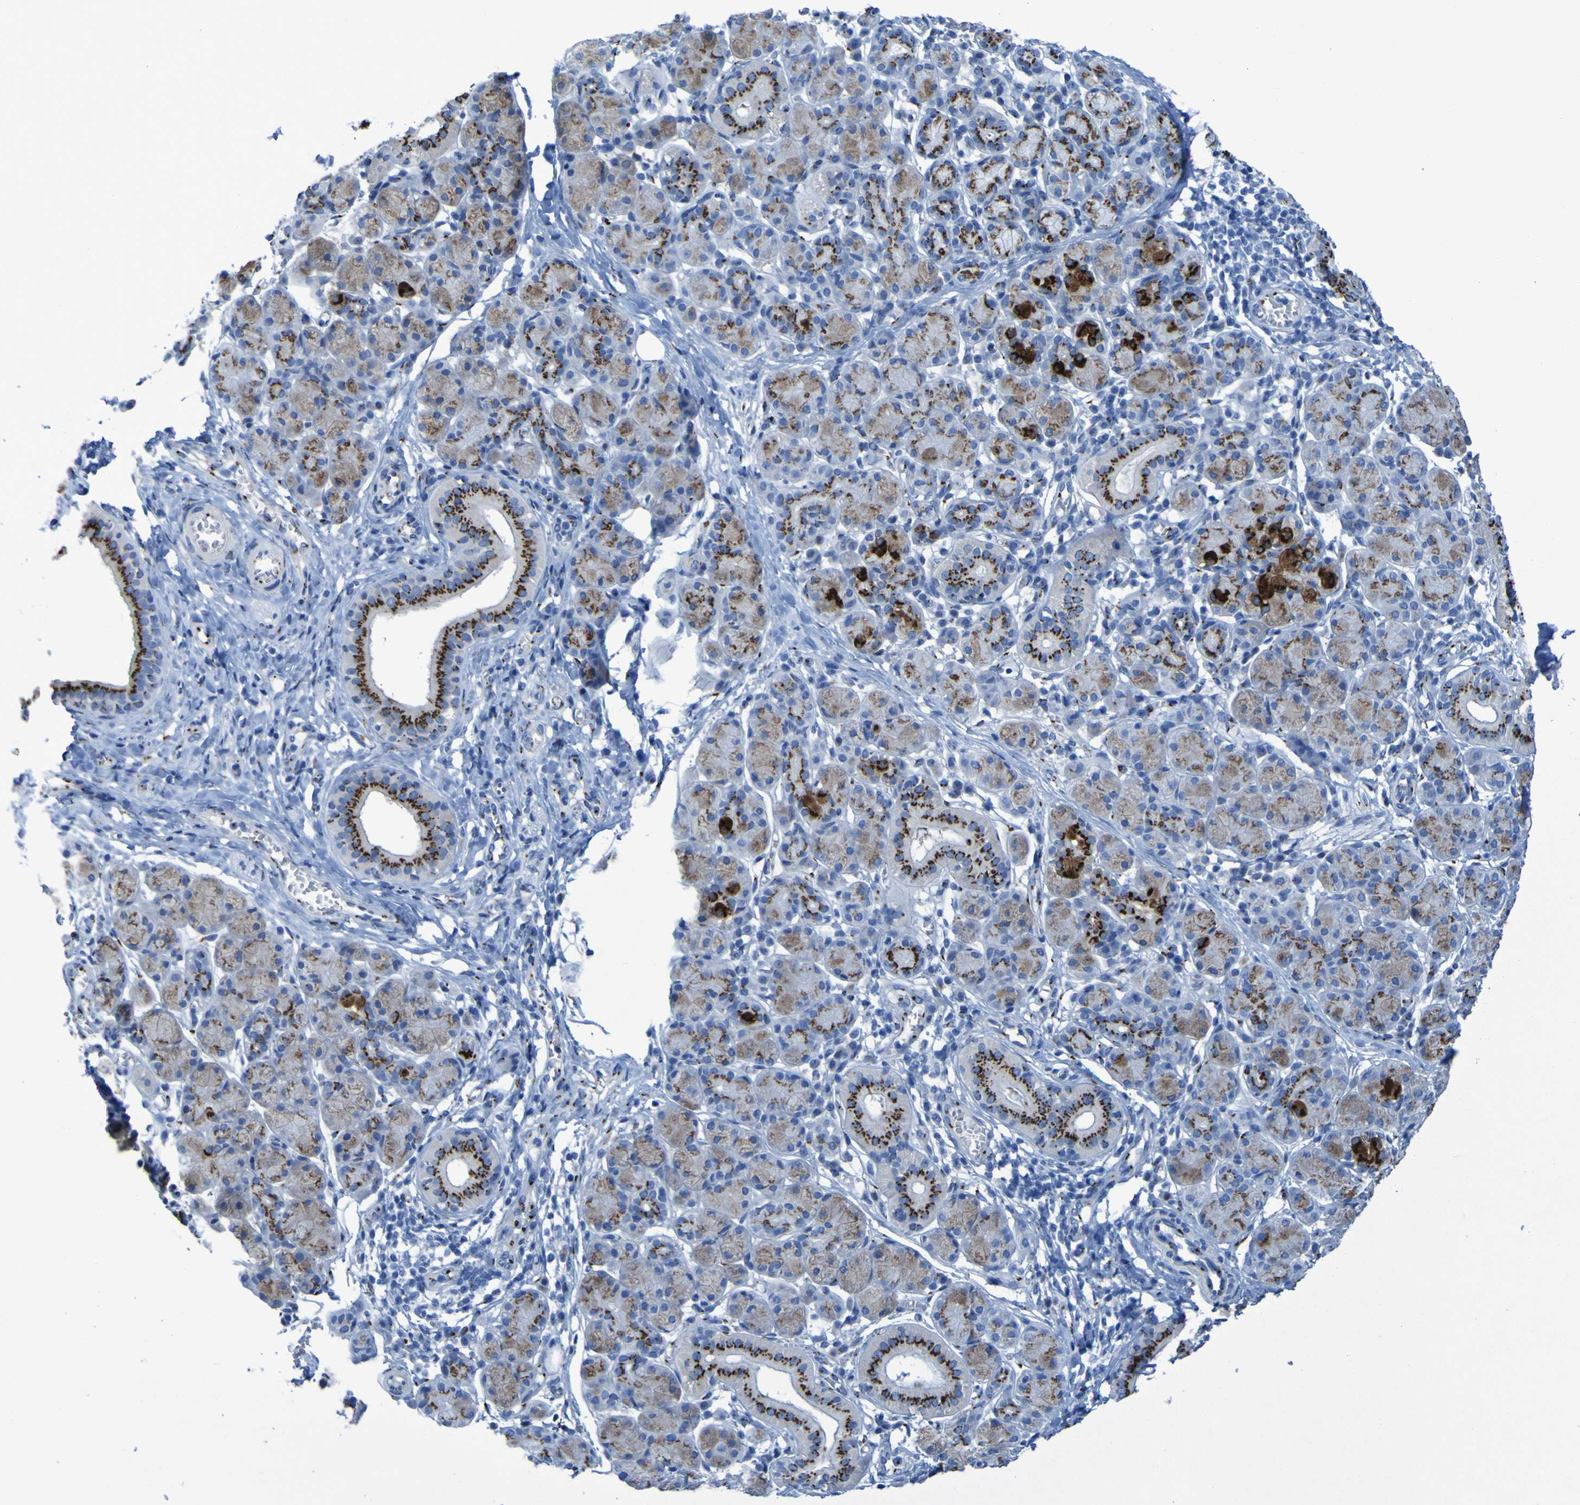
{"staining": {"intensity": "moderate", "quantity": "25%-75%", "location": "cytoplasmic/membranous"}, "tissue": "salivary gland", "cell_type": "Glandular cells", "image_type": "normal", "snomed": [{"axis": "morphology", "description": "Normal tissue, NOS"}, {"axis": "morphology", "description": "Inflammation, NOS"}, {"axis": "topography", "description": "Lymph node"}, {"axis": "topography", "description": "Salivary gland"}], "caption": "Normal salivary gland displays moderate cytoplasmic/membranous positivity in approximately 25%-75% of glandular cells, visualized by immunohistochemistry.", "gene": "GOLM1", "patient": {"sex": "male", "age": 3}}